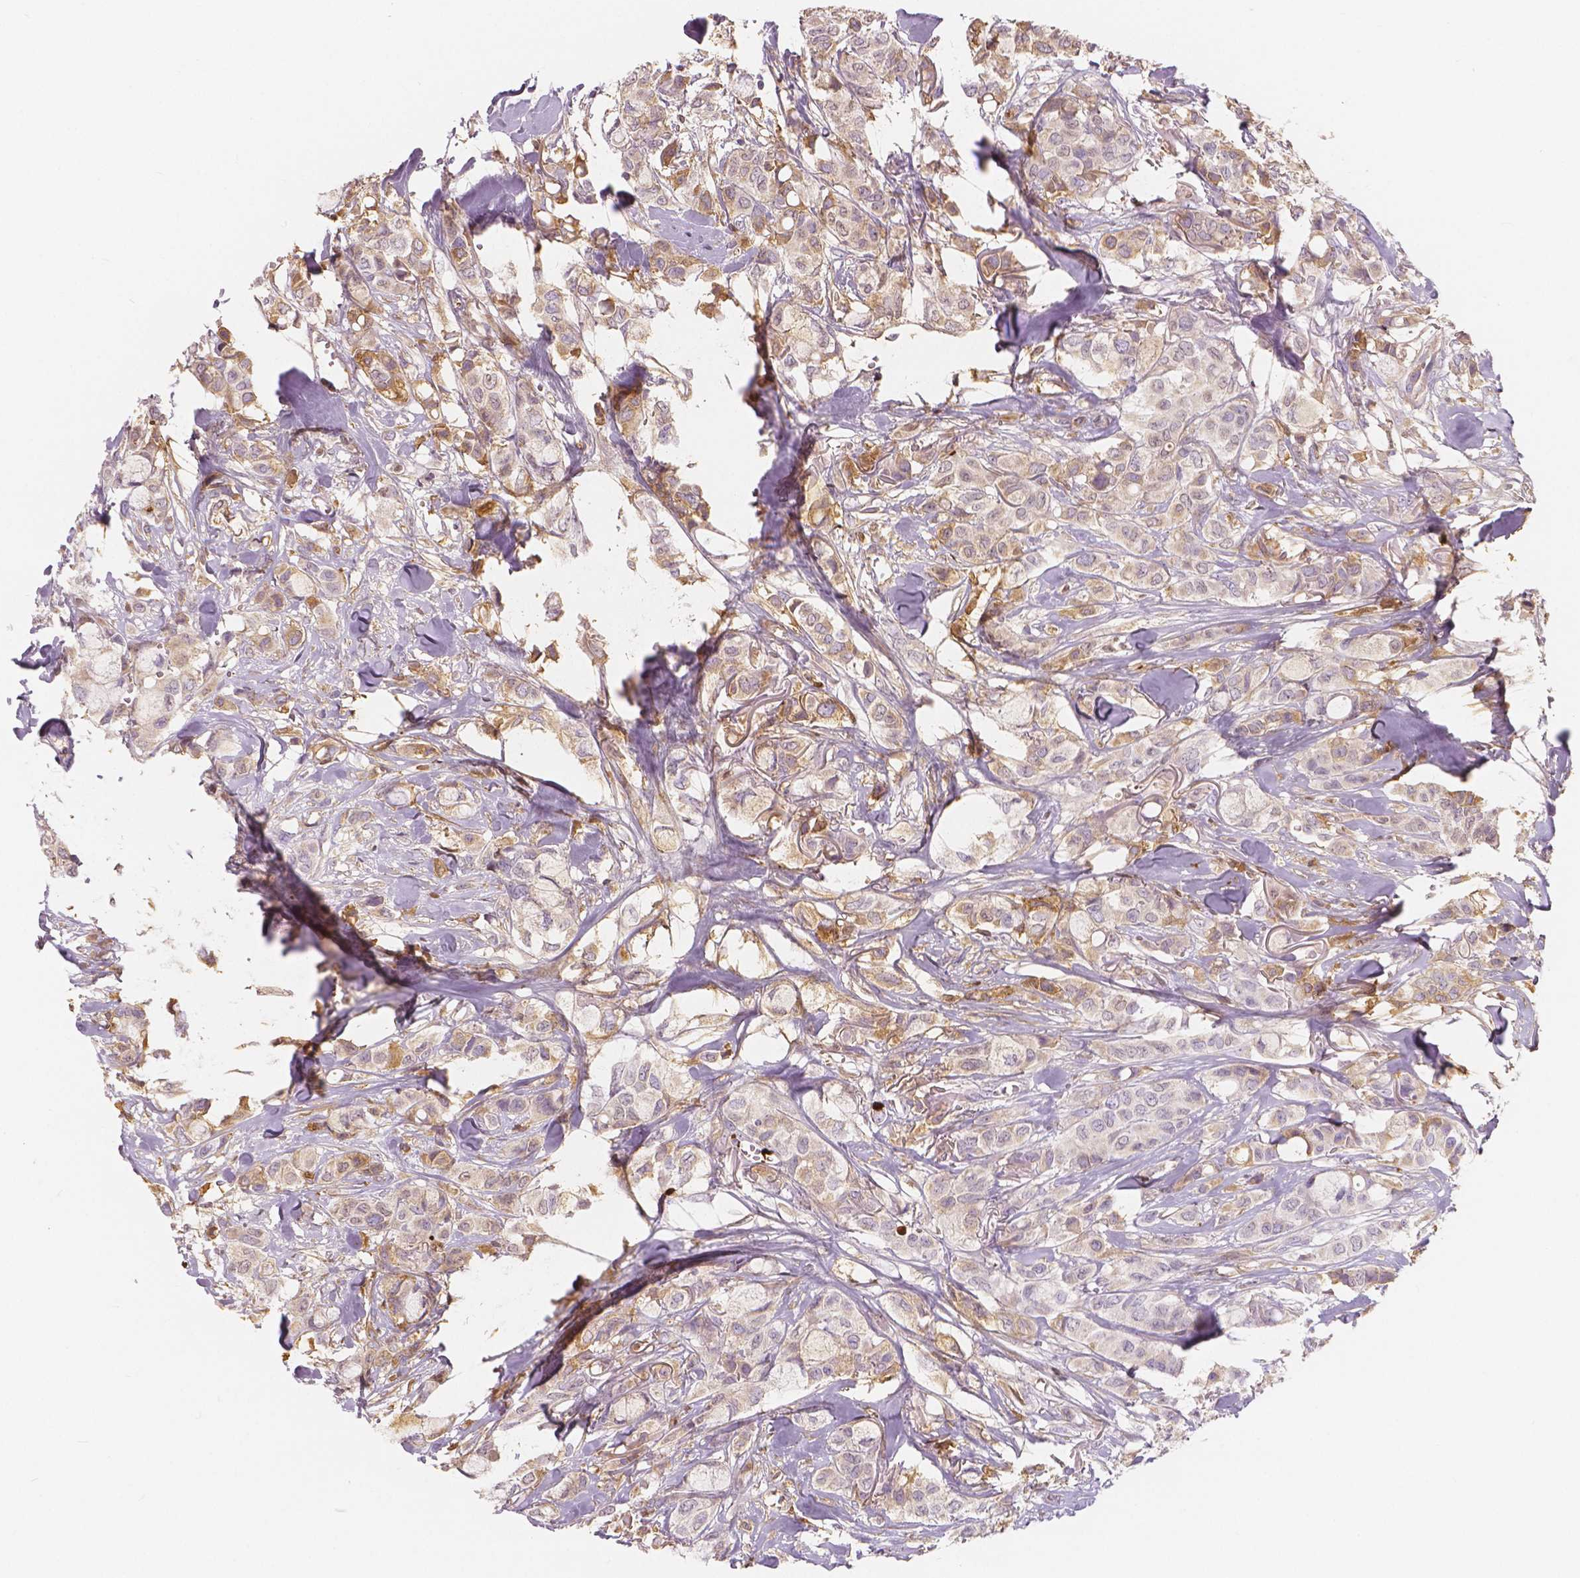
{"staining": {"intensity": "moderate", "quantity": "<25%", "location": "cytoplasmic/membranous"}, "tissue": "breast cancer", "cell_type": "Tumor cells", "image_type": "cancer", "snomed": [{"axis": "morphology", "description": "Duct carcinoma"}, {"axis": "topography", "description": "Breast"}], "caption": "Immunohistochemical staining of breast cancer demonstrates low levels of moderate cytoplasmic/membranous expression in approximately <25% of tumor cells.", "gene": "APOA4", "patient": {"sex": "female", "age": 85}}